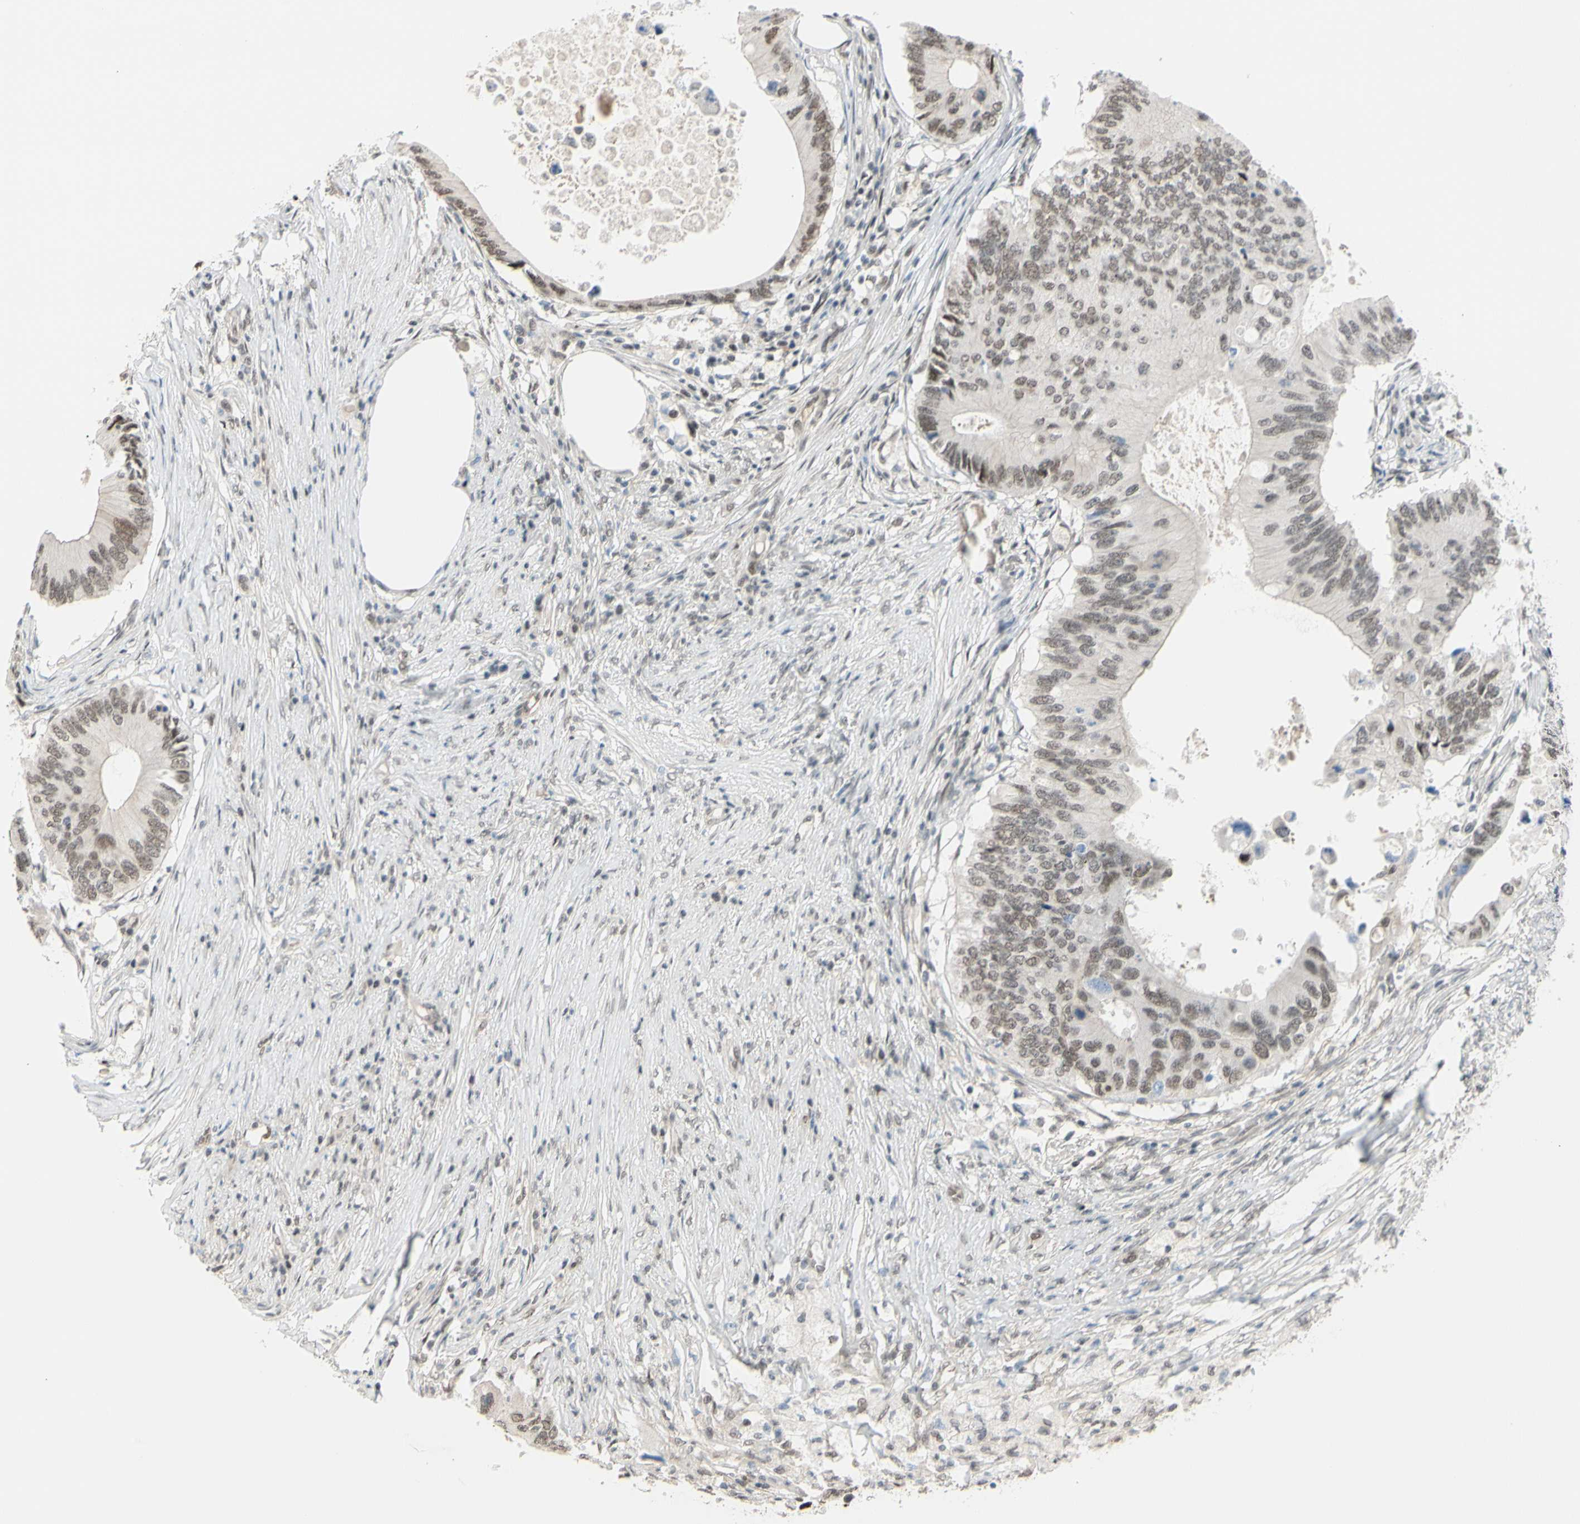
{"staining": {"intensity": "weak", "quantity": "25%-75%", "location": "nuclear"}, "tissue": "colorectal cancer", "cell_type": "Tumor cells", "image_type": "cancer", "snomed": [{"axis": "morphology", "description": "Adenocarcinoma, NOS"}, {"axis": "topography", "description": "Colon"}], "caption": "Protein staining of colorectal cancer (adenocarcinoma) tissue shows weak nuclear staining in approximately 25%-75% of tumor cells.", "gene": "SUFU", "patient": {"sex": "male", "age": 71}}